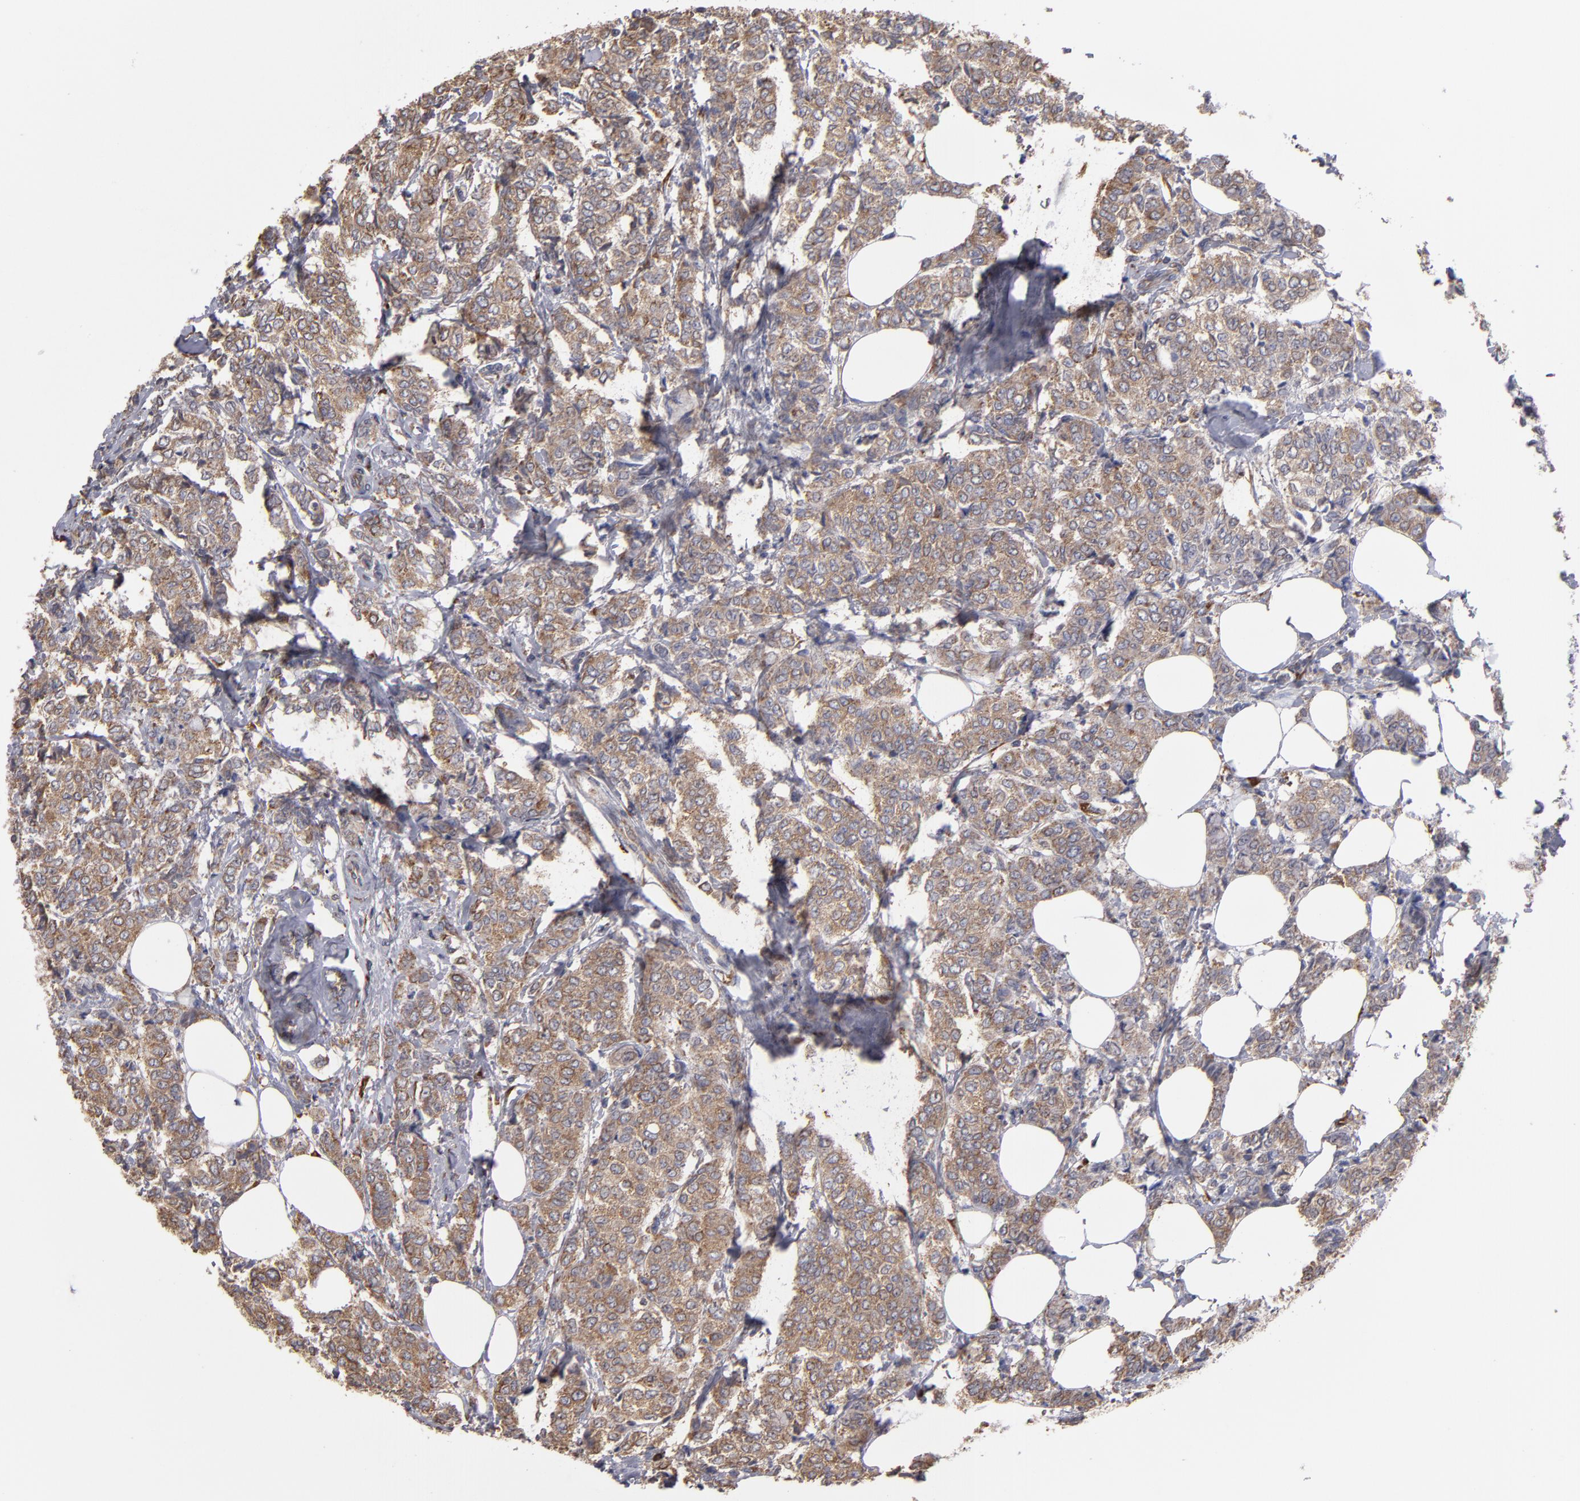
{"staining": {"intensity": "moderate", "quantity": ">75%", "location": "cytoplasmic/membranous"}, "tissue": "breast cancer", "cell_type": "Tumor cells", "image_type": "cancer", "snomed": [{"axis": "morphology", "description": "Lobular carcinoma"}, {"axis": "topography", "description": "Breast"}], "caption": "Immunohistochemical staining of breast lobular carcinoma exhibits medium levels of moderate cytoplasmic/membranous staining in about >75% of tumor cells.", "gene": "SND1", "patient": {"sex": "female", "age": 60}}